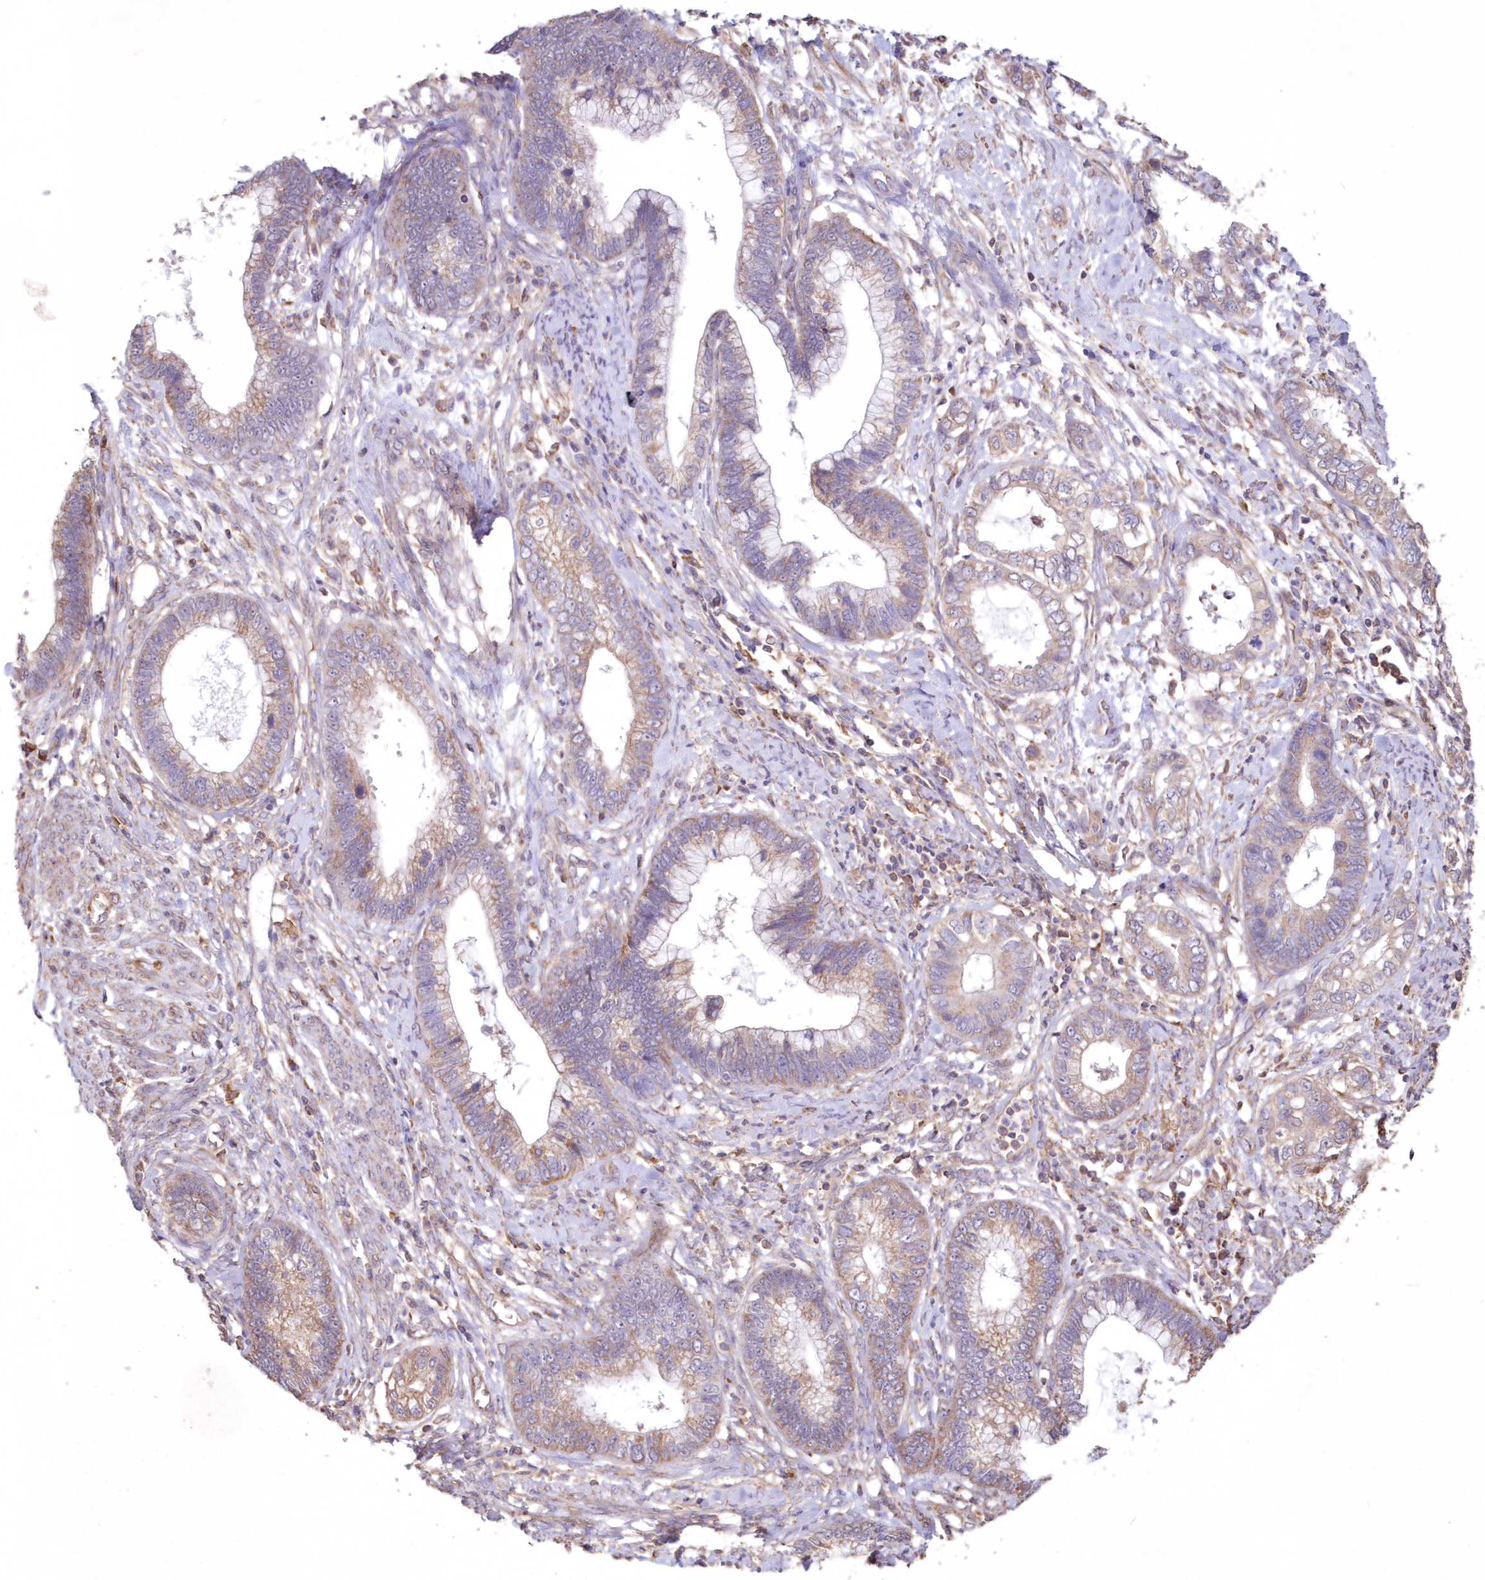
{"staining": {"intensity": "weak", "quantity": "25%-75%", "location": "cytoplasmic/membranous"}, "tissue": "cervical cancer", "cell_type": "Tumor cells", "image_type": "cancer", "snomed": [{"axis": "morphology", "description": "Adenocarcinoma, NOS"}, {"axis": "topography", "description": "Cervix"}], "caption": "A low amount of weak cytoplasmic/membranous staining is seen in about 25%-75% of tumor cells in cervical cancer (adenocarcinoma) tissue. The staining is performed using DAB (3,3'-diaminobenzidine) brown chromogen to label protein expression. The nuclei are counter-stained blue using hematoxylin.", "gene": "TMEM139", "patient": {"sex": "female", "age": 44}}